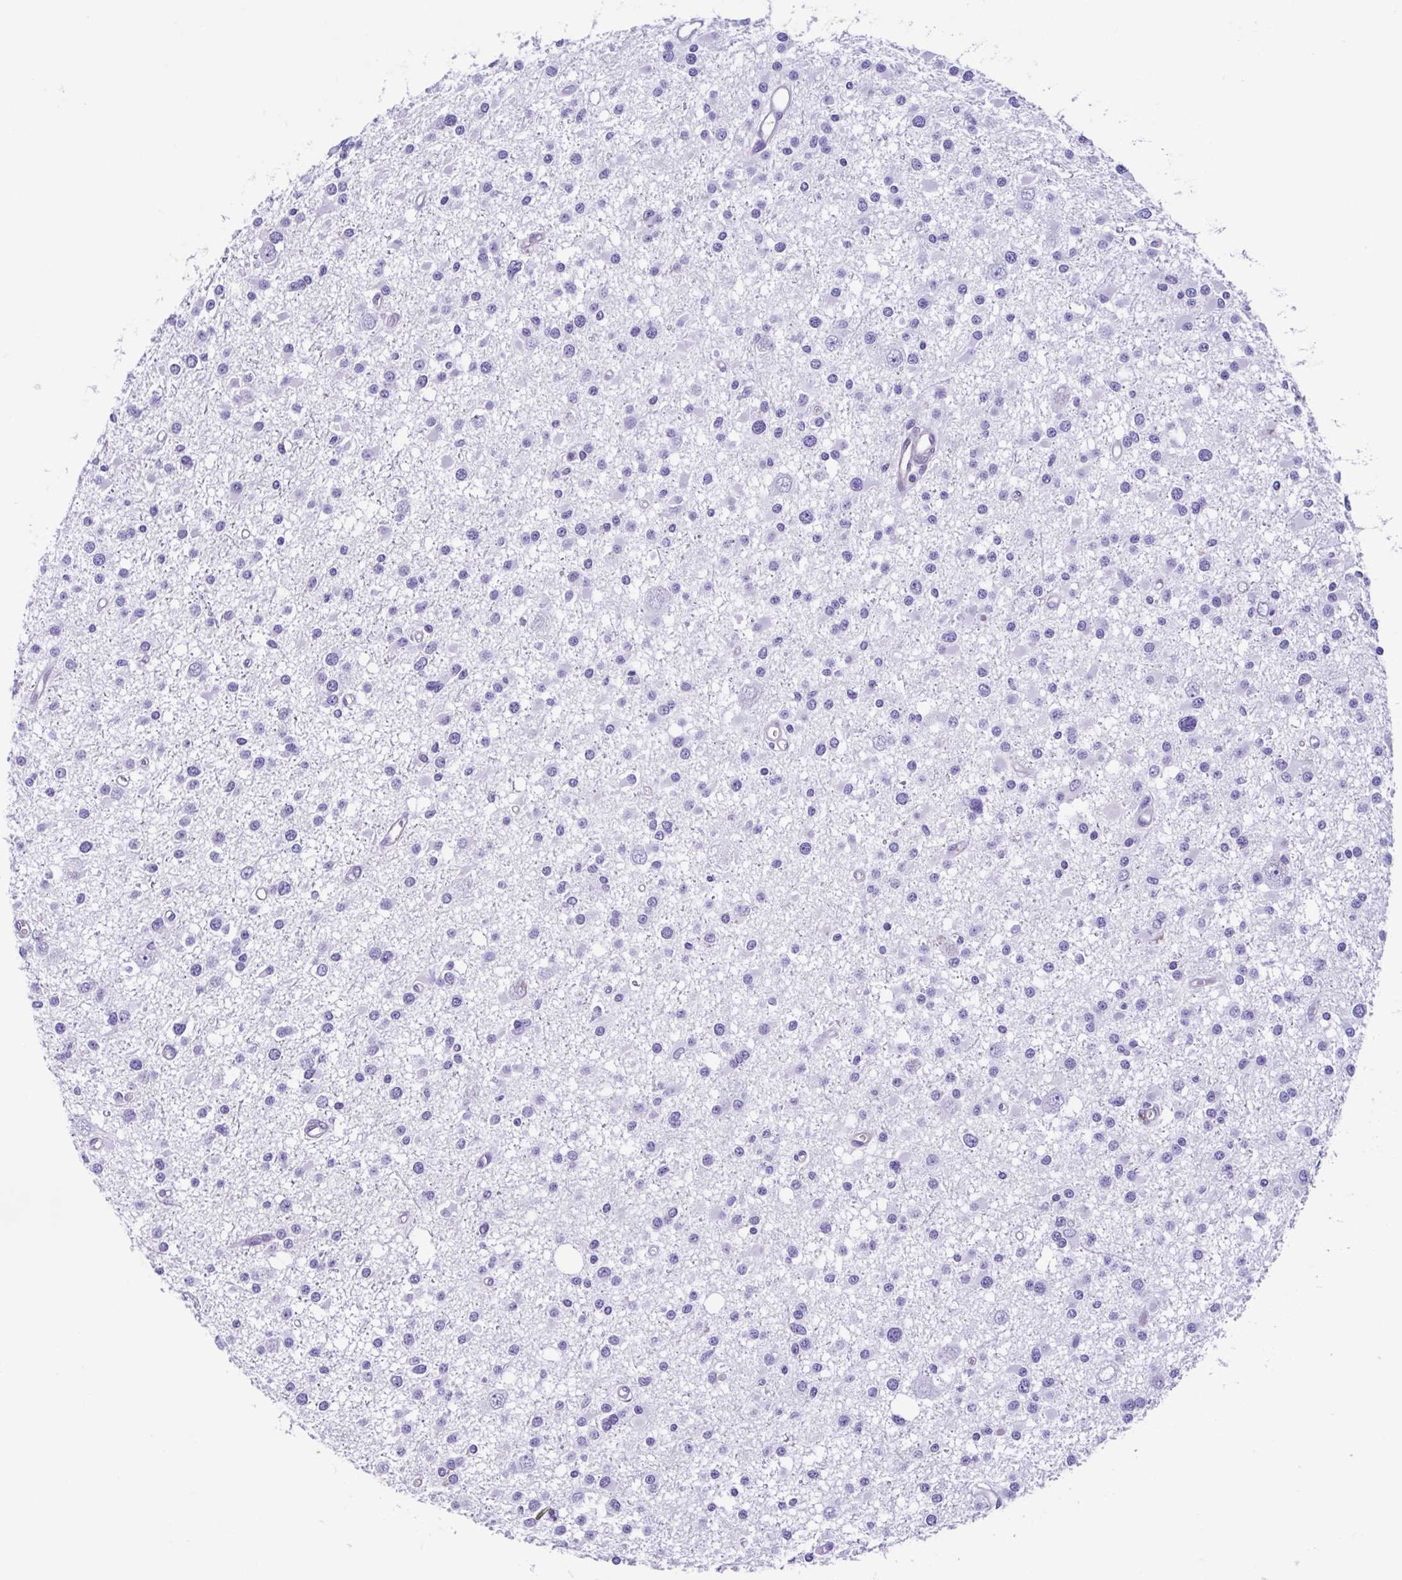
{"staining": {"intensity": "negative", "quantity": "none", "location": "none"}, "tissue": "glioma", "cell_type": "Tumor cells", "image_type": "cancer", "snomed": [{"axis": "morphology", "description": "Glioma, malignant, High grade"}, {"axis": "topography", "description": "Brain"}], "caption": "High-grade glioma (malignant) was stained to show a protein in brown. There is no significant positivity in tumor cells. Brightfield microscopy of immunohistochemistry (IHC) stained with DAB (3,3'-diaminobenzidine) (brown) and hematoxylin (blue), captured at high magnification.", "gene": "CYP11B1", "patient": {"sex": "male", "age": 54}}